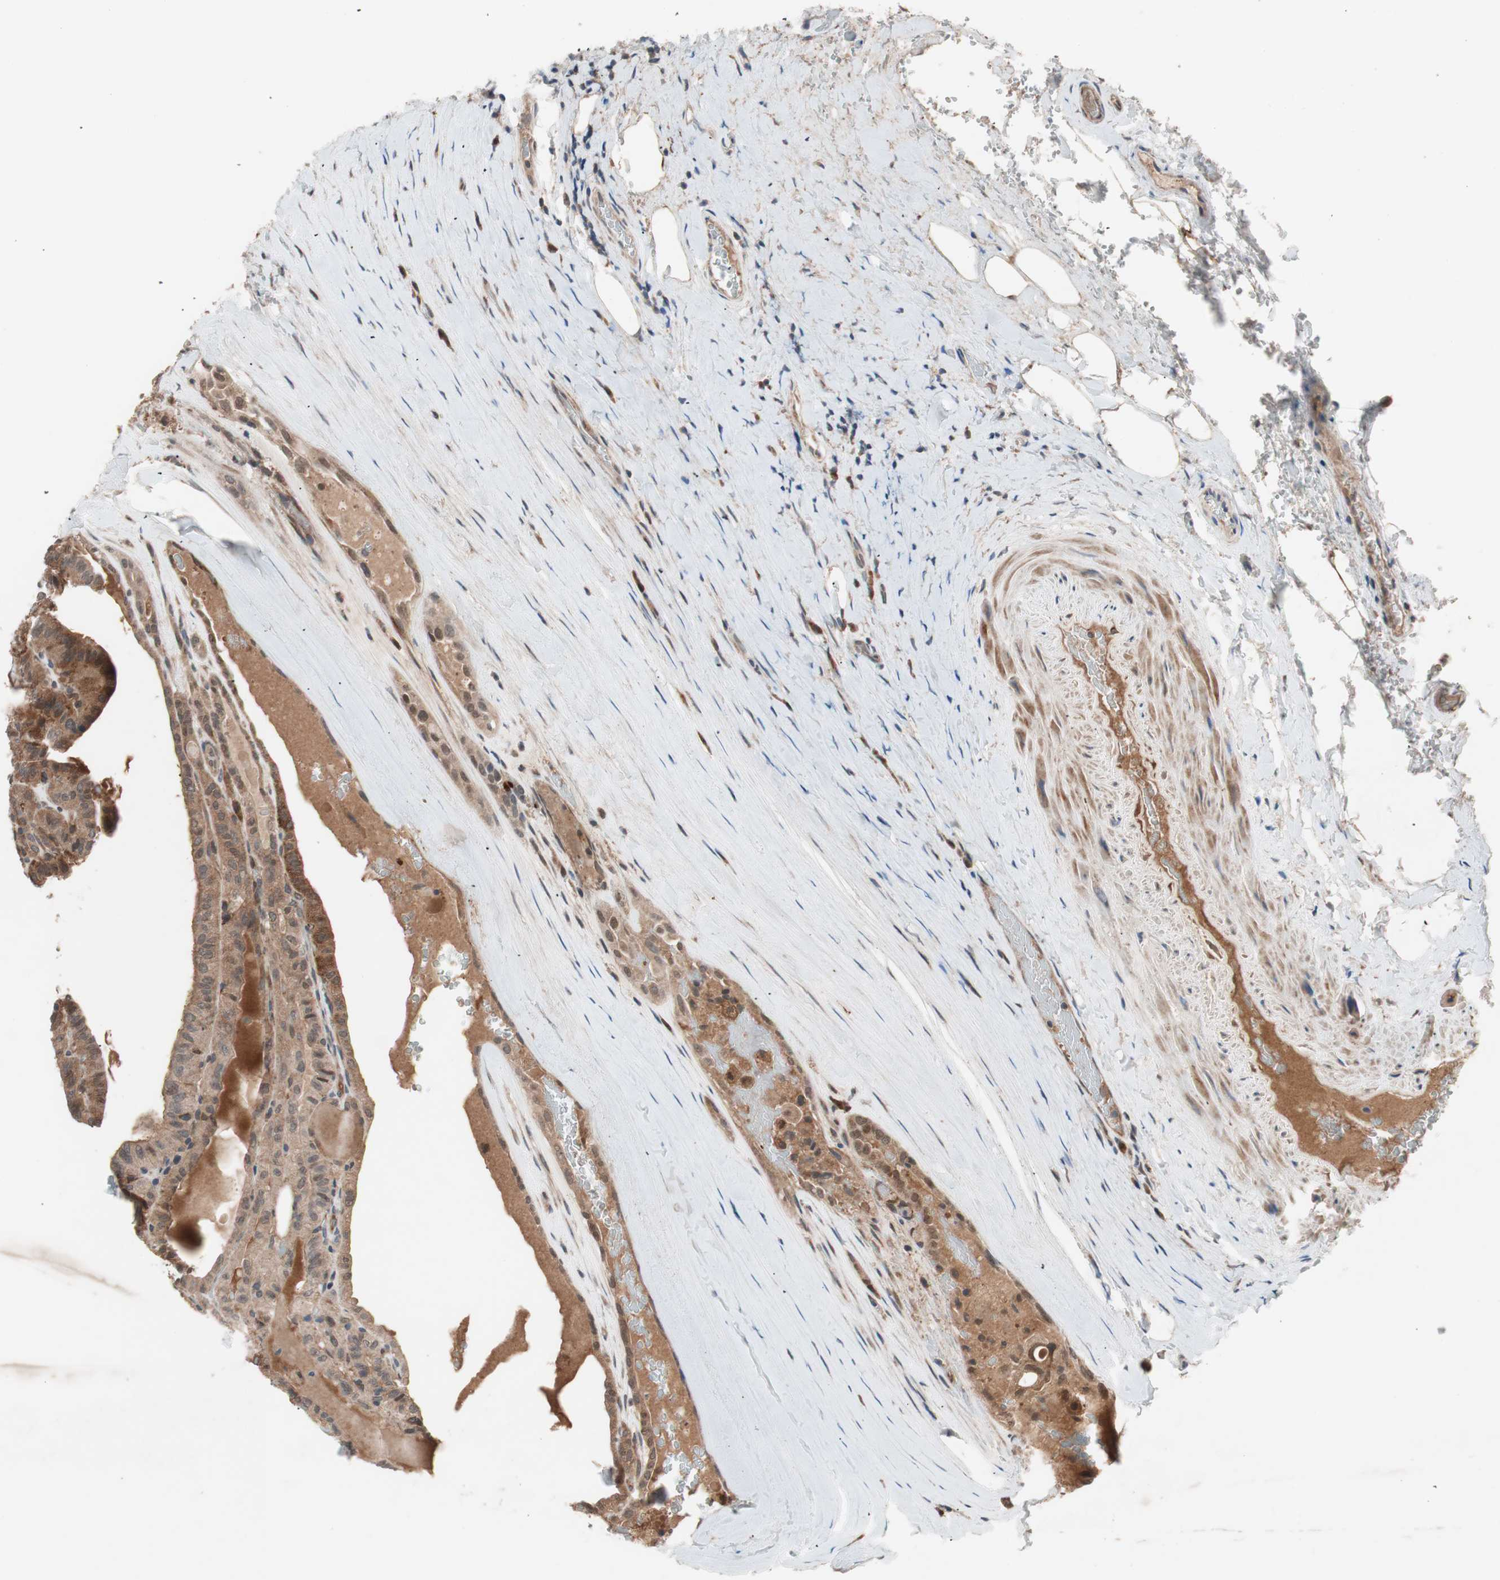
{"staining": {"intensity": "moderate", "quantity": ">75%", "location": "cytoplasmic/membranous"}, "tissue": "thyroid cancer", "cell_type": "Tumor cells", "image_type": "cancer", "snomed": [{"axis": "morphology", "description": "Papillary adenocarcinoma, NOS"}, {"axis": "topography", "description": "Thyroid gland"}], "caption": "Papillary adenocarcinoma (thyroid) was stained to show a protein in brown. There is medium levels of moderate cytoplasmic/membranous positivity in approximately >75% of tumor cells.", "gene": "HMBS", "patient": {"sex": "male", "age": 77}}